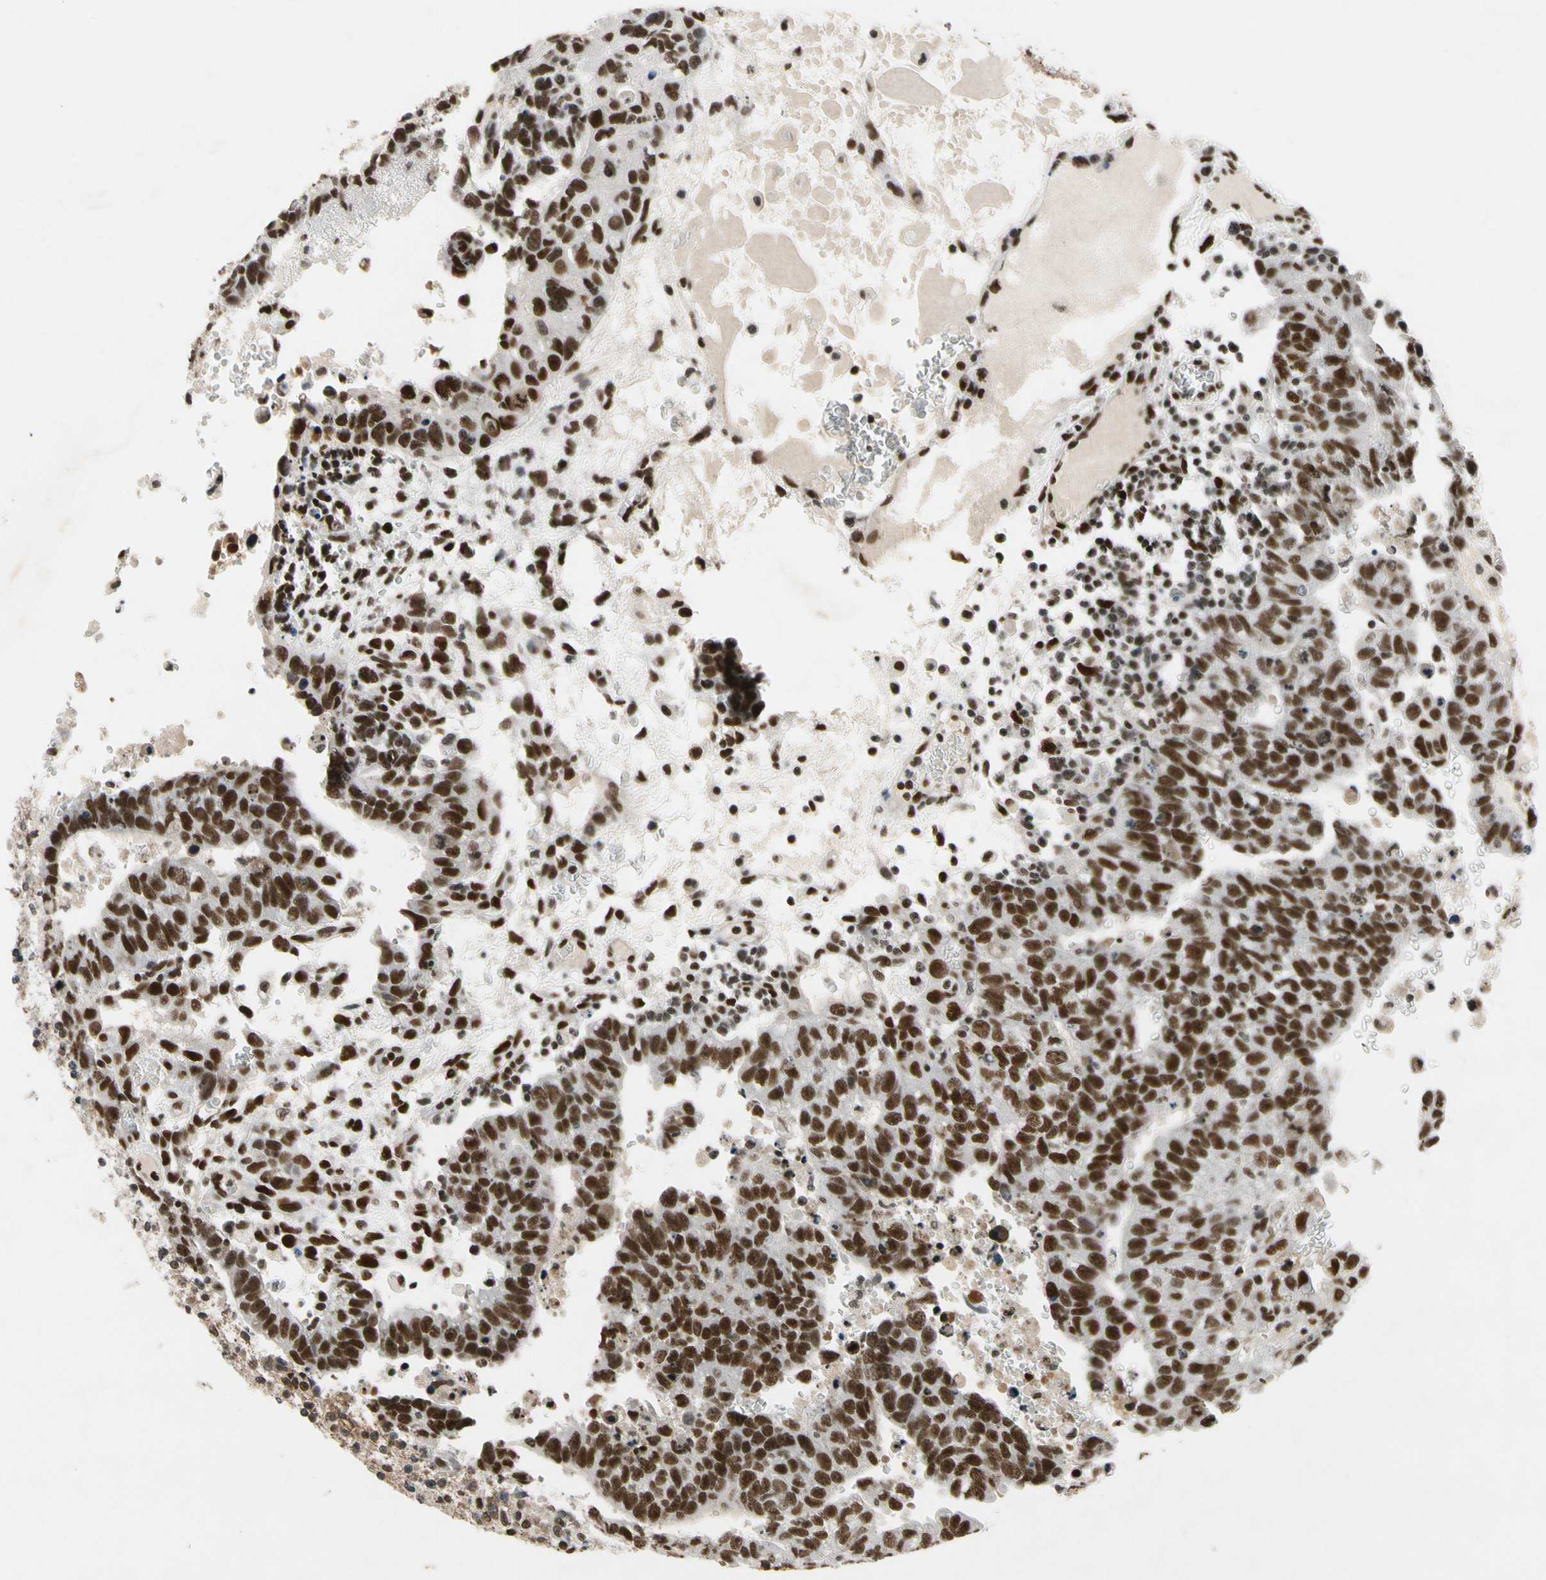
{"staining": {"intensity": "strong", "quantity": ">75%", "location": "nuclear"}, "tissue": "testis cancer", "cell_type": "Tumor cells", "image_type": "cancer", "snomed": [{"axis": "morphology", "description": "Seminoma, NOS"}, {"axis": "morphology", "description": "Carcinoma, Embryonal, NOS"}, {"axis": "topography", "description": "Testis"}], "caption": "Immunohistochemistry (IHC) of human testis cancer demonstrates high levels of strong nuclear positivity in about >75% of tumor cells.", "gene": "RECQL", "patient": {"sex": "male", "age": 52}}